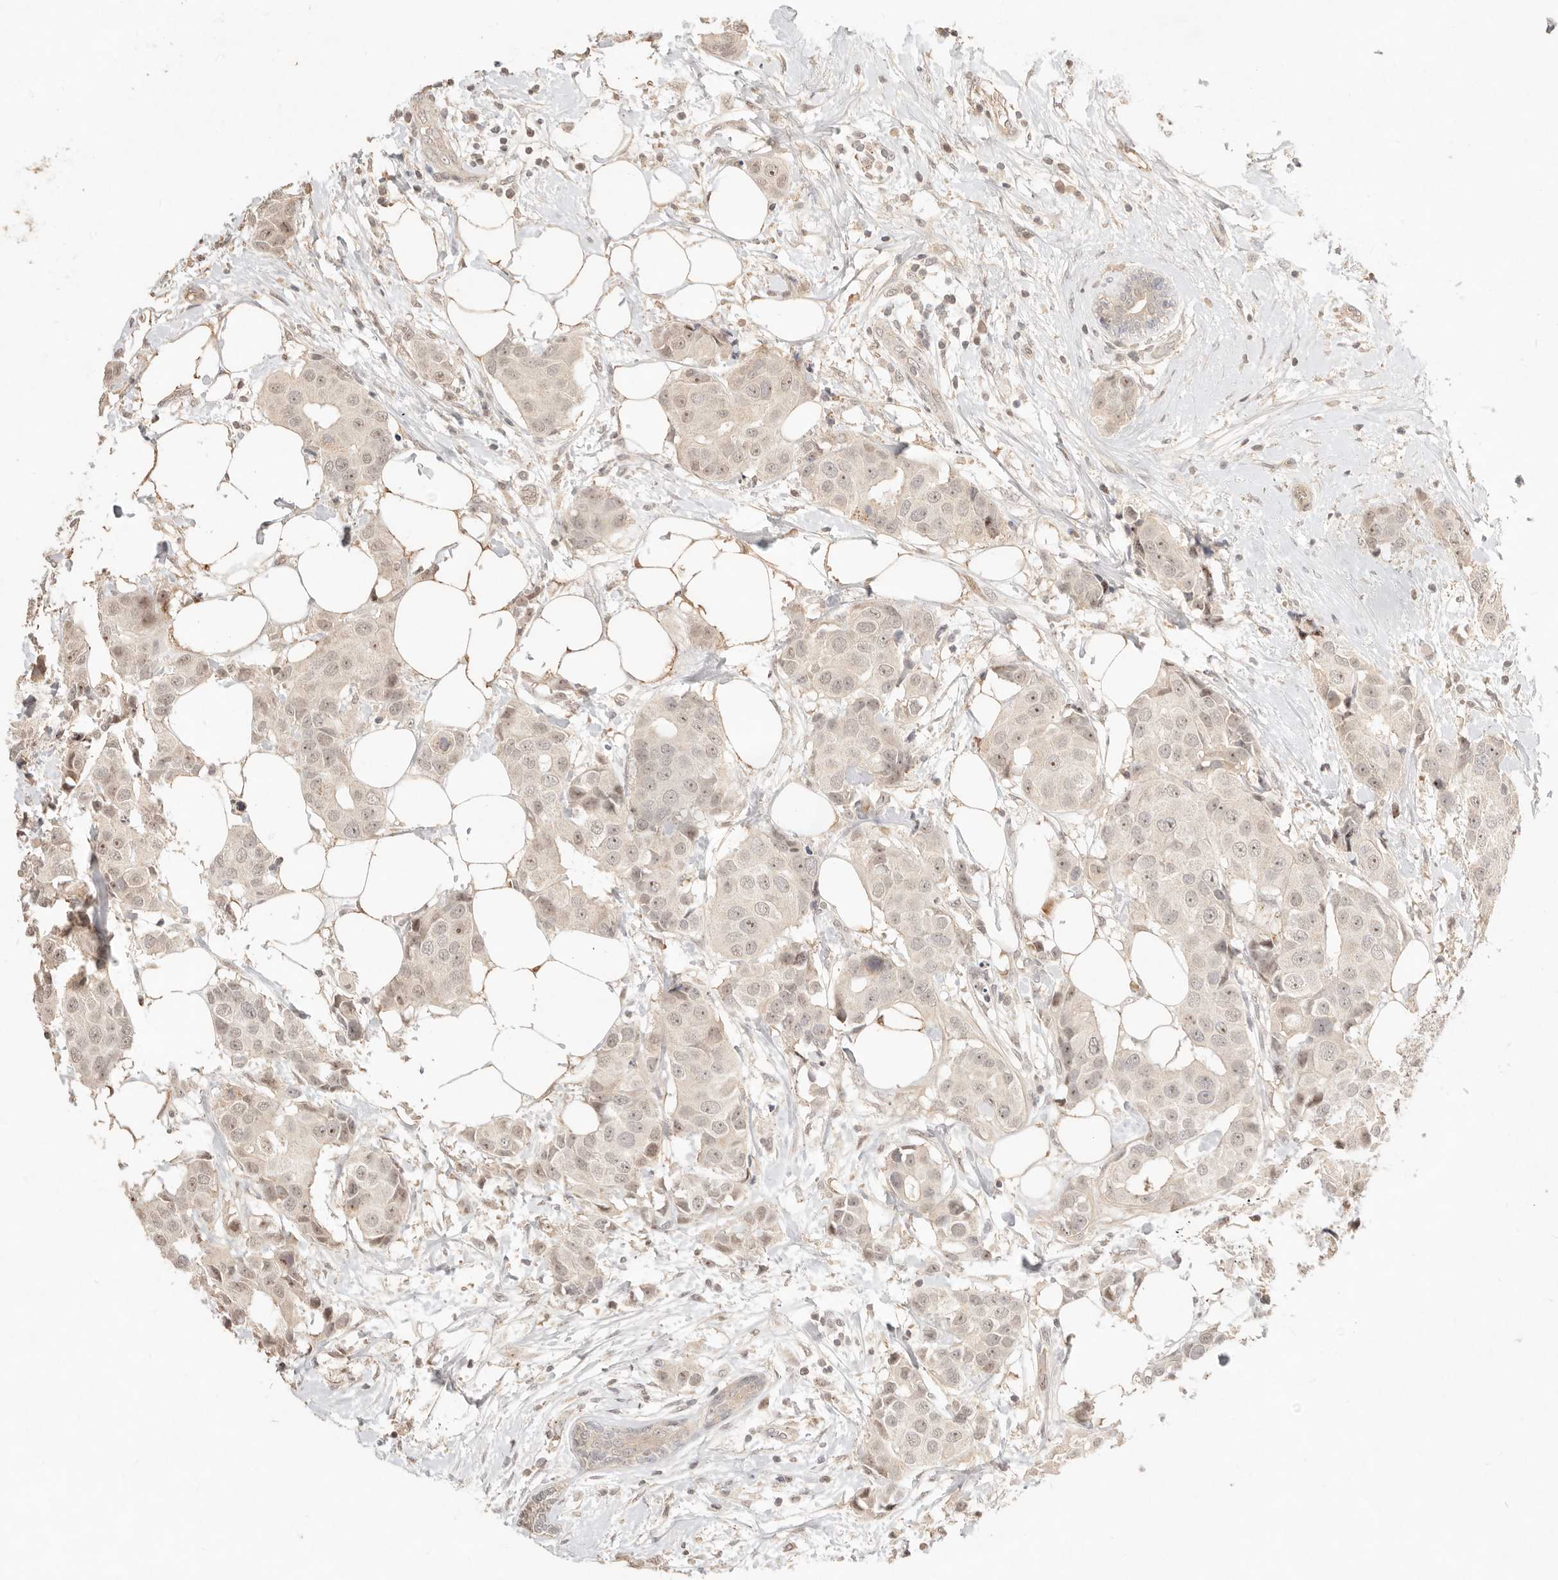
{"staining": {"intensity": "moderate", "quantity": ">75%", "location": "nuclear"}, "tissue": "breast cancer", "cell_type": "Tumor cells", "image_type": "cancer", "snomed": [{"axis": "morphology", "description": "Normal tissue, NOS"}, {"axis": "morphology", "description": "Duct carcinoma"}, {"axis": "topography", "description": "Breast"}], "caption": "High-power microscopy captured an IHC image of breast cancer (intraductal carcinoma), revealing moderate nuclear expression in approximately >75% of tumor cells.", "gene": "MEP1A", "patient": {"sex": "female", "age": 39}}